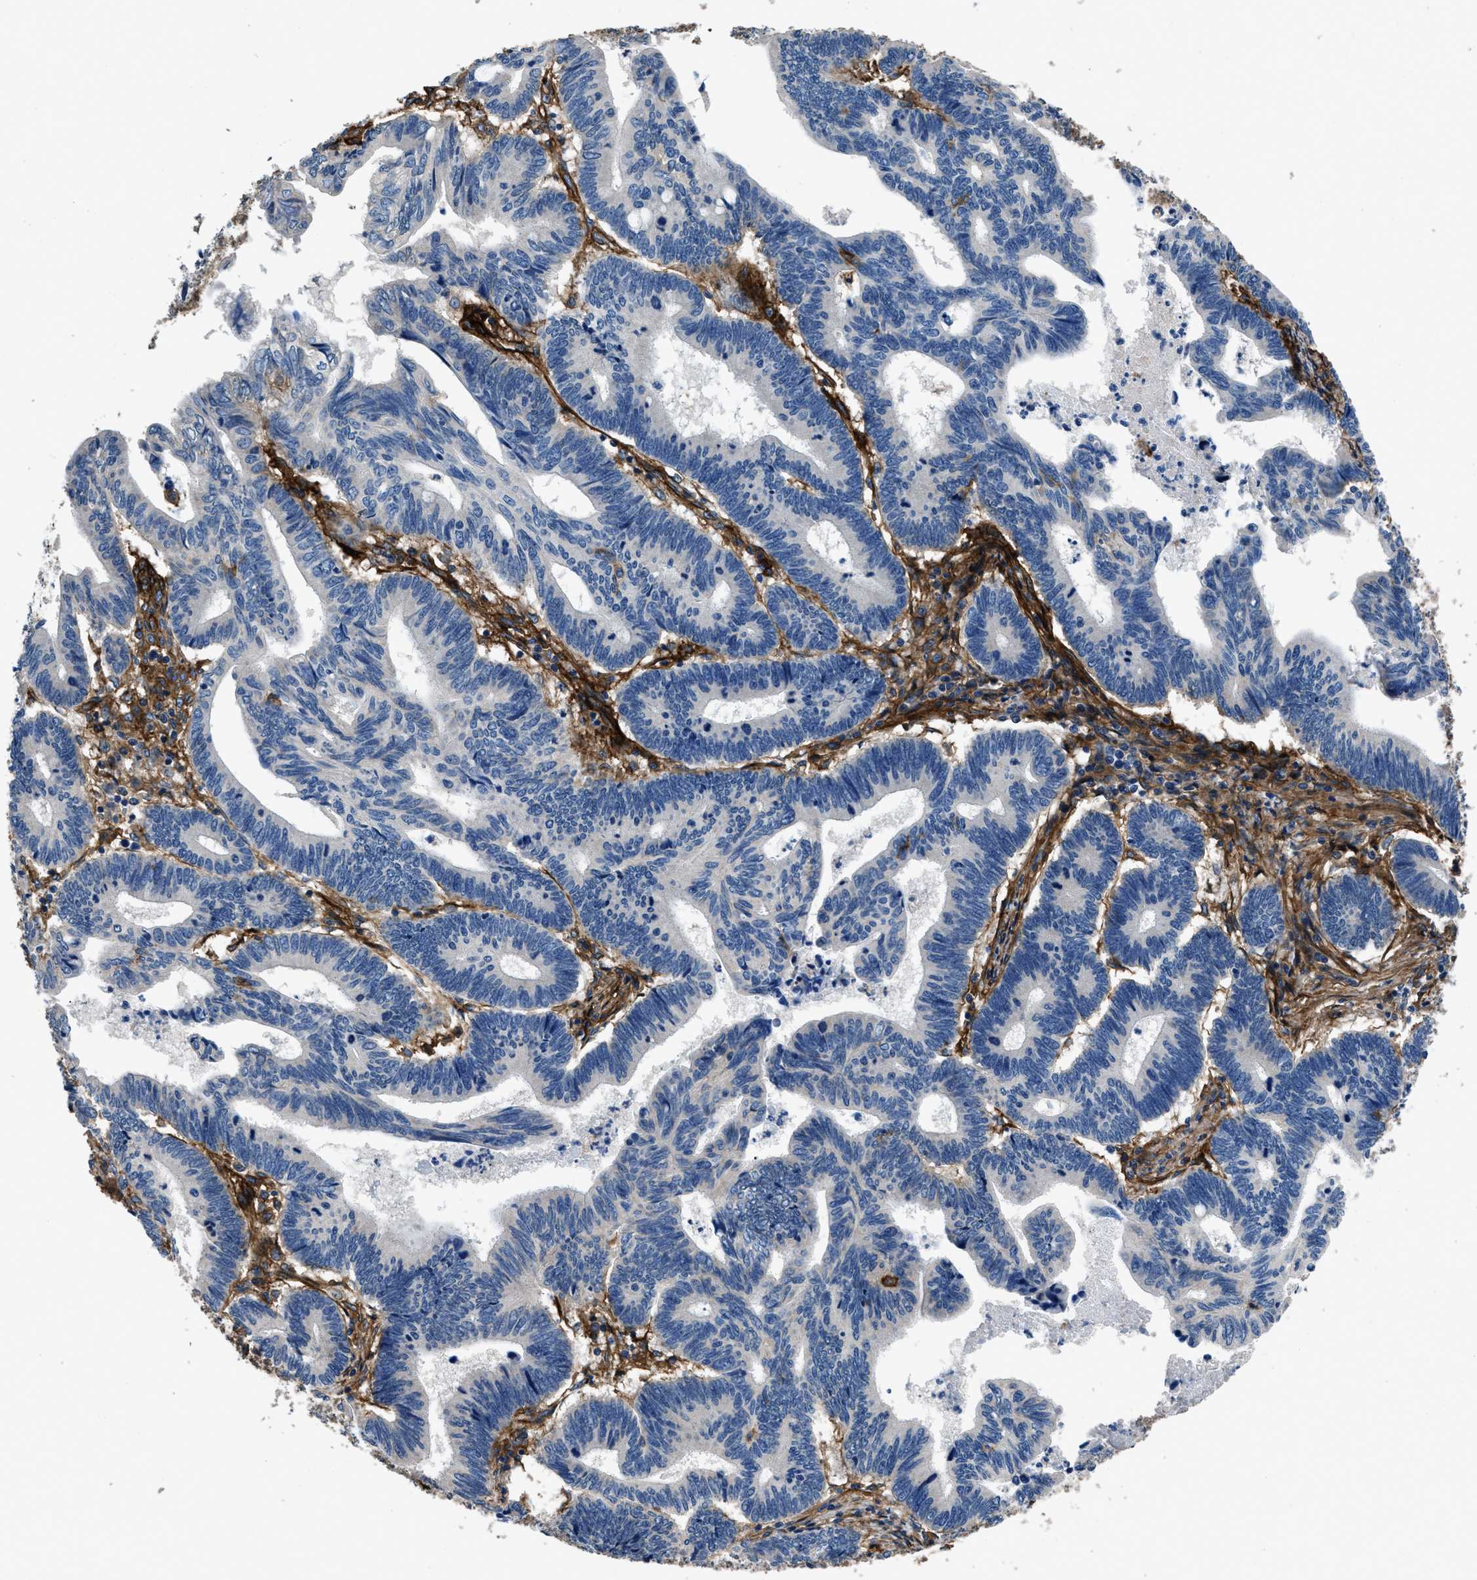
{"staining": {"intensity": "negative", "quantity": "none", "location": "none"}, "tissue": "pancreatic cancer", "cell_type": "Tumor cells", "image_type": "cancer", "snomed": [{"axis": "morphology", "description": "Adenocarcinoma, NOS"}, {"axis": "topography", "description": "Pancreas"}], "caption": "Immunohistochemistry of pancreatic adenocarcinoma exhibits no staining in tumor cells.", "gene": "CD276", "patient": {"sex": "female", "age": 70}}